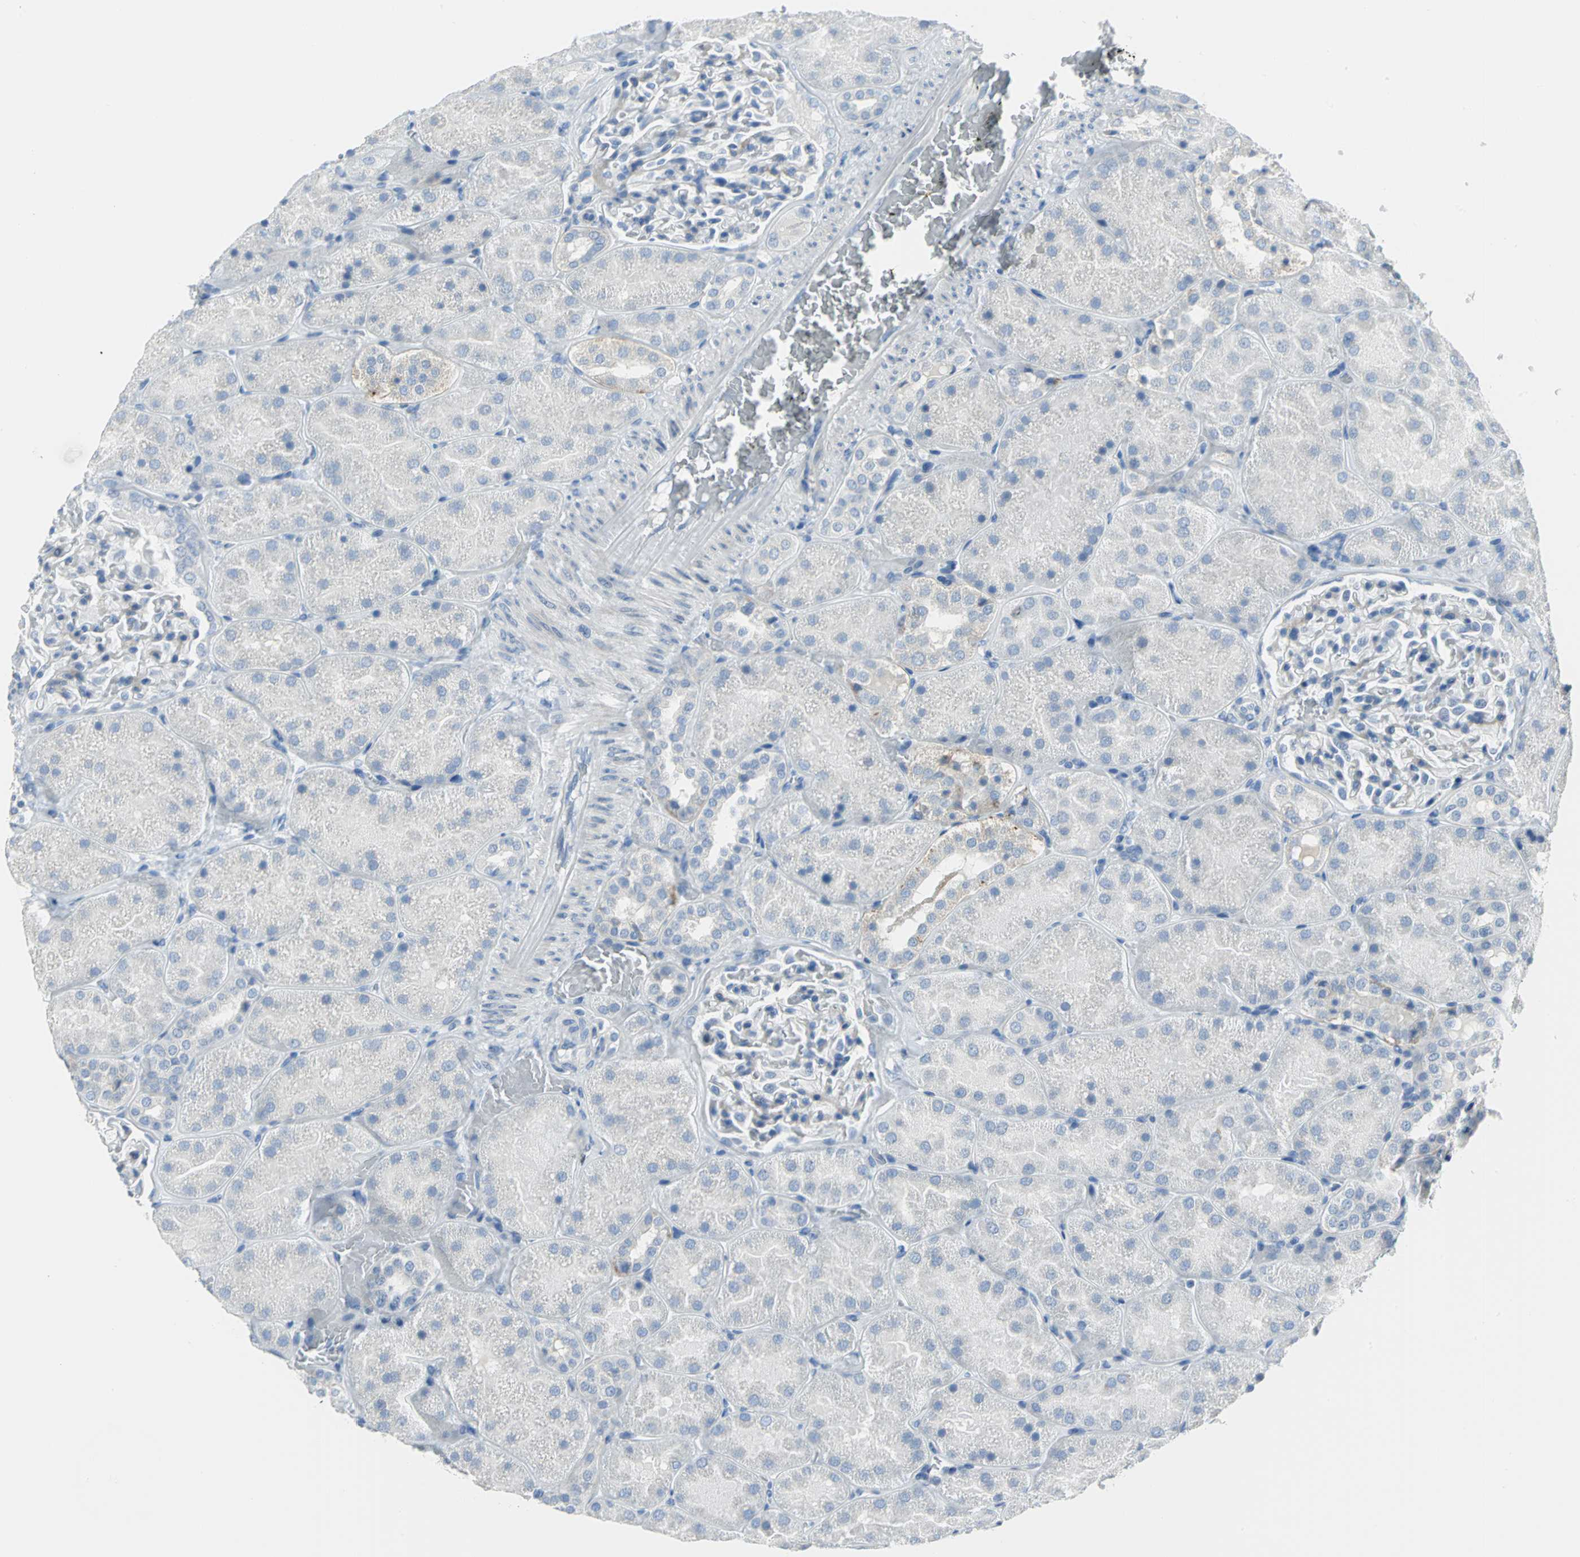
{"staining": {"intensity": "negative", "quantity": "none", "location": "none"}, "tissue": "kidney", "cell_type": "Cells in glomeruli", "image_type": "normal", "snomed": [{"axis": "morphology", "description": "Normal tissue, NOS"}, {"axis": "topography", "description": "Kidney"}], "caption": "Immunohistochemical staining of unremarkable human kidney demonstrates no significant positivity in cells in glomeruli. (Immunohistochemistry, brightfield microscopy, high magnification).", "gene": "MCM3", "patient": {"sex": "male", "age": 28}}